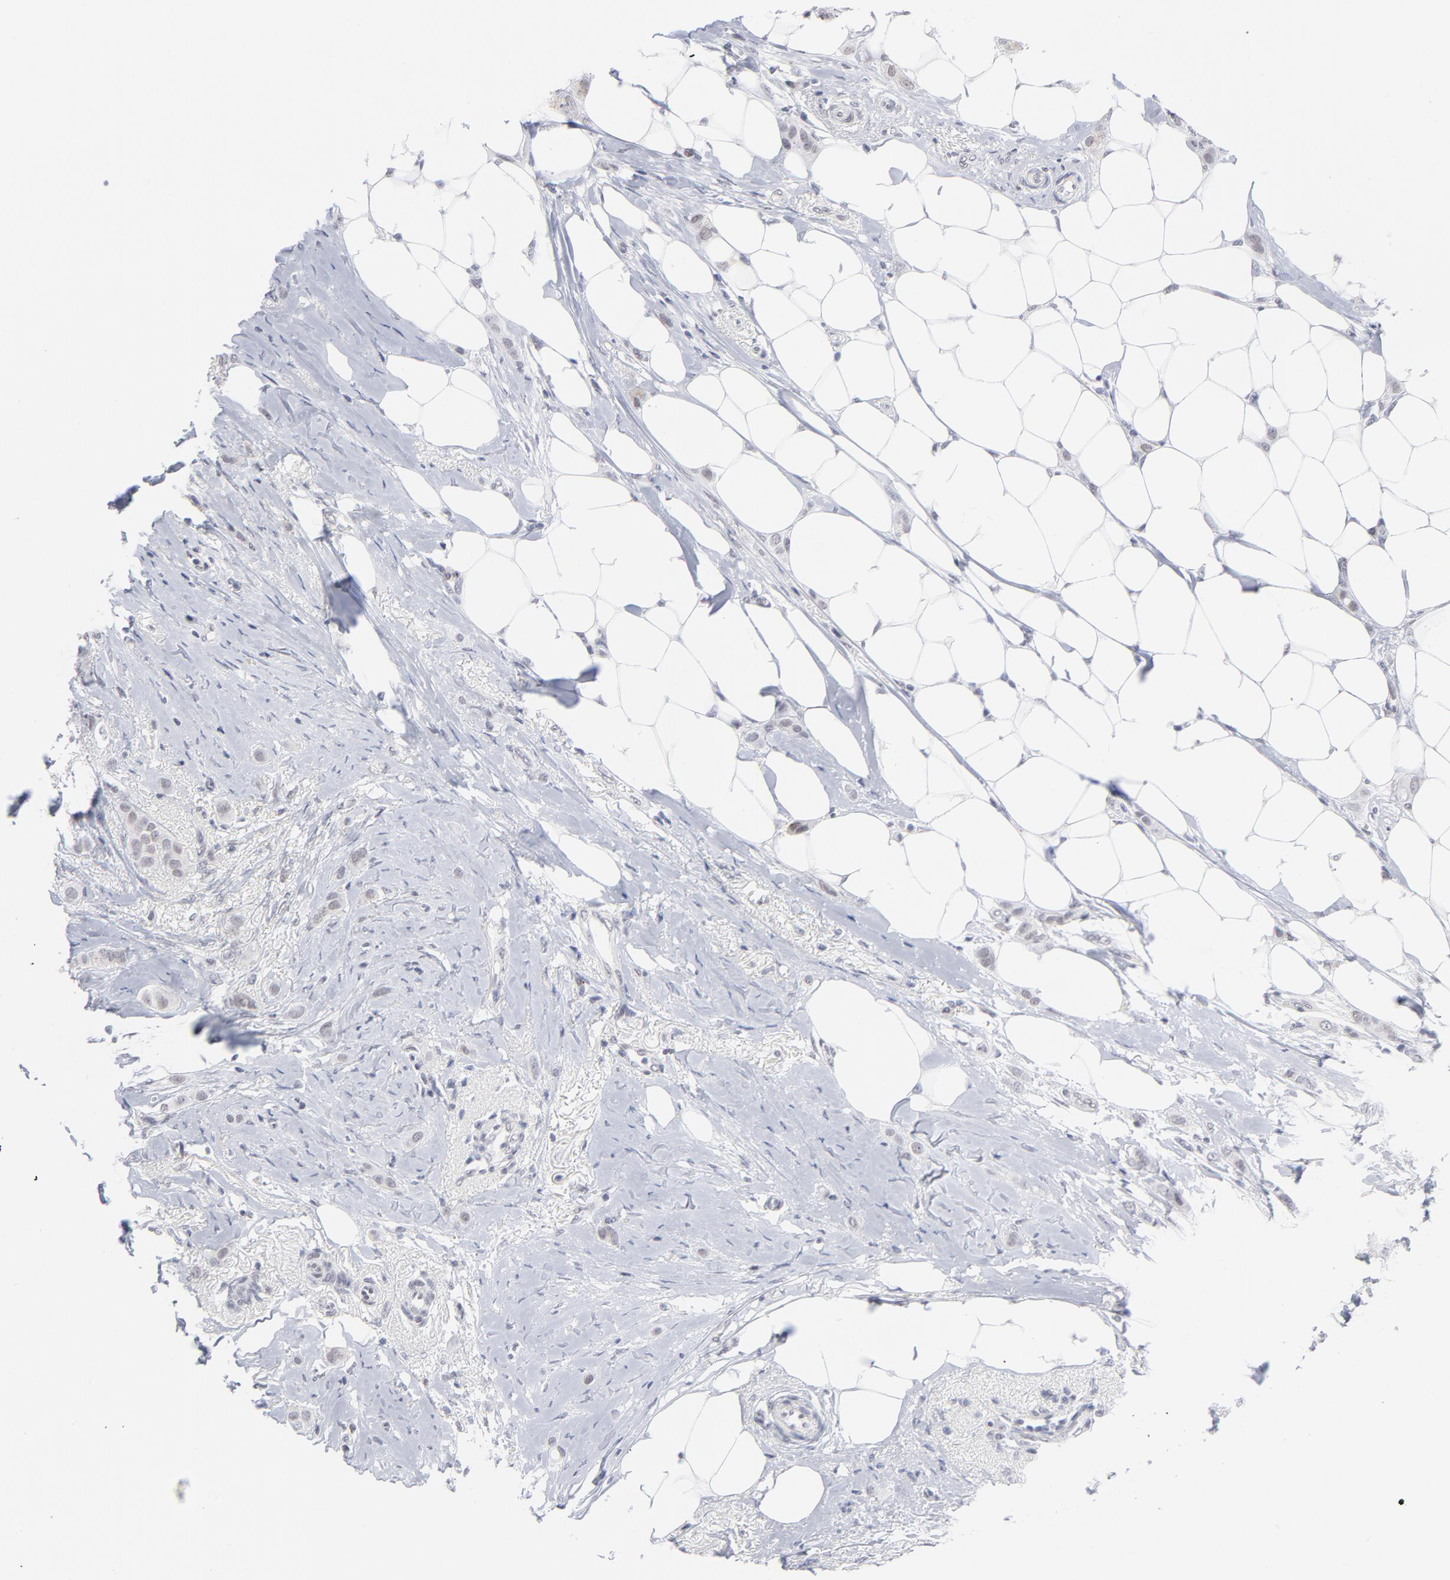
{"staining": {"intensity": "weak", "quantity": "25%-75%", "location": "nuclear"}, "tissue": "breast cancer", "cell_type": "Tumor cells", "image_type": "cancer", "snomed": [{"axis": "morphology", "description": "Lobular carcinoma"}, {"axis": "topography", "description": "Breast"}], "caption": "Immunohistochemistry histopathology image of human breast cancer stained for a protein (brown), which exhibits low levels of weak nuclear expression in about 25%-75% of tumor cells.", "gene": "BAP1", "patient": {"sex": "female", "age": 55}}